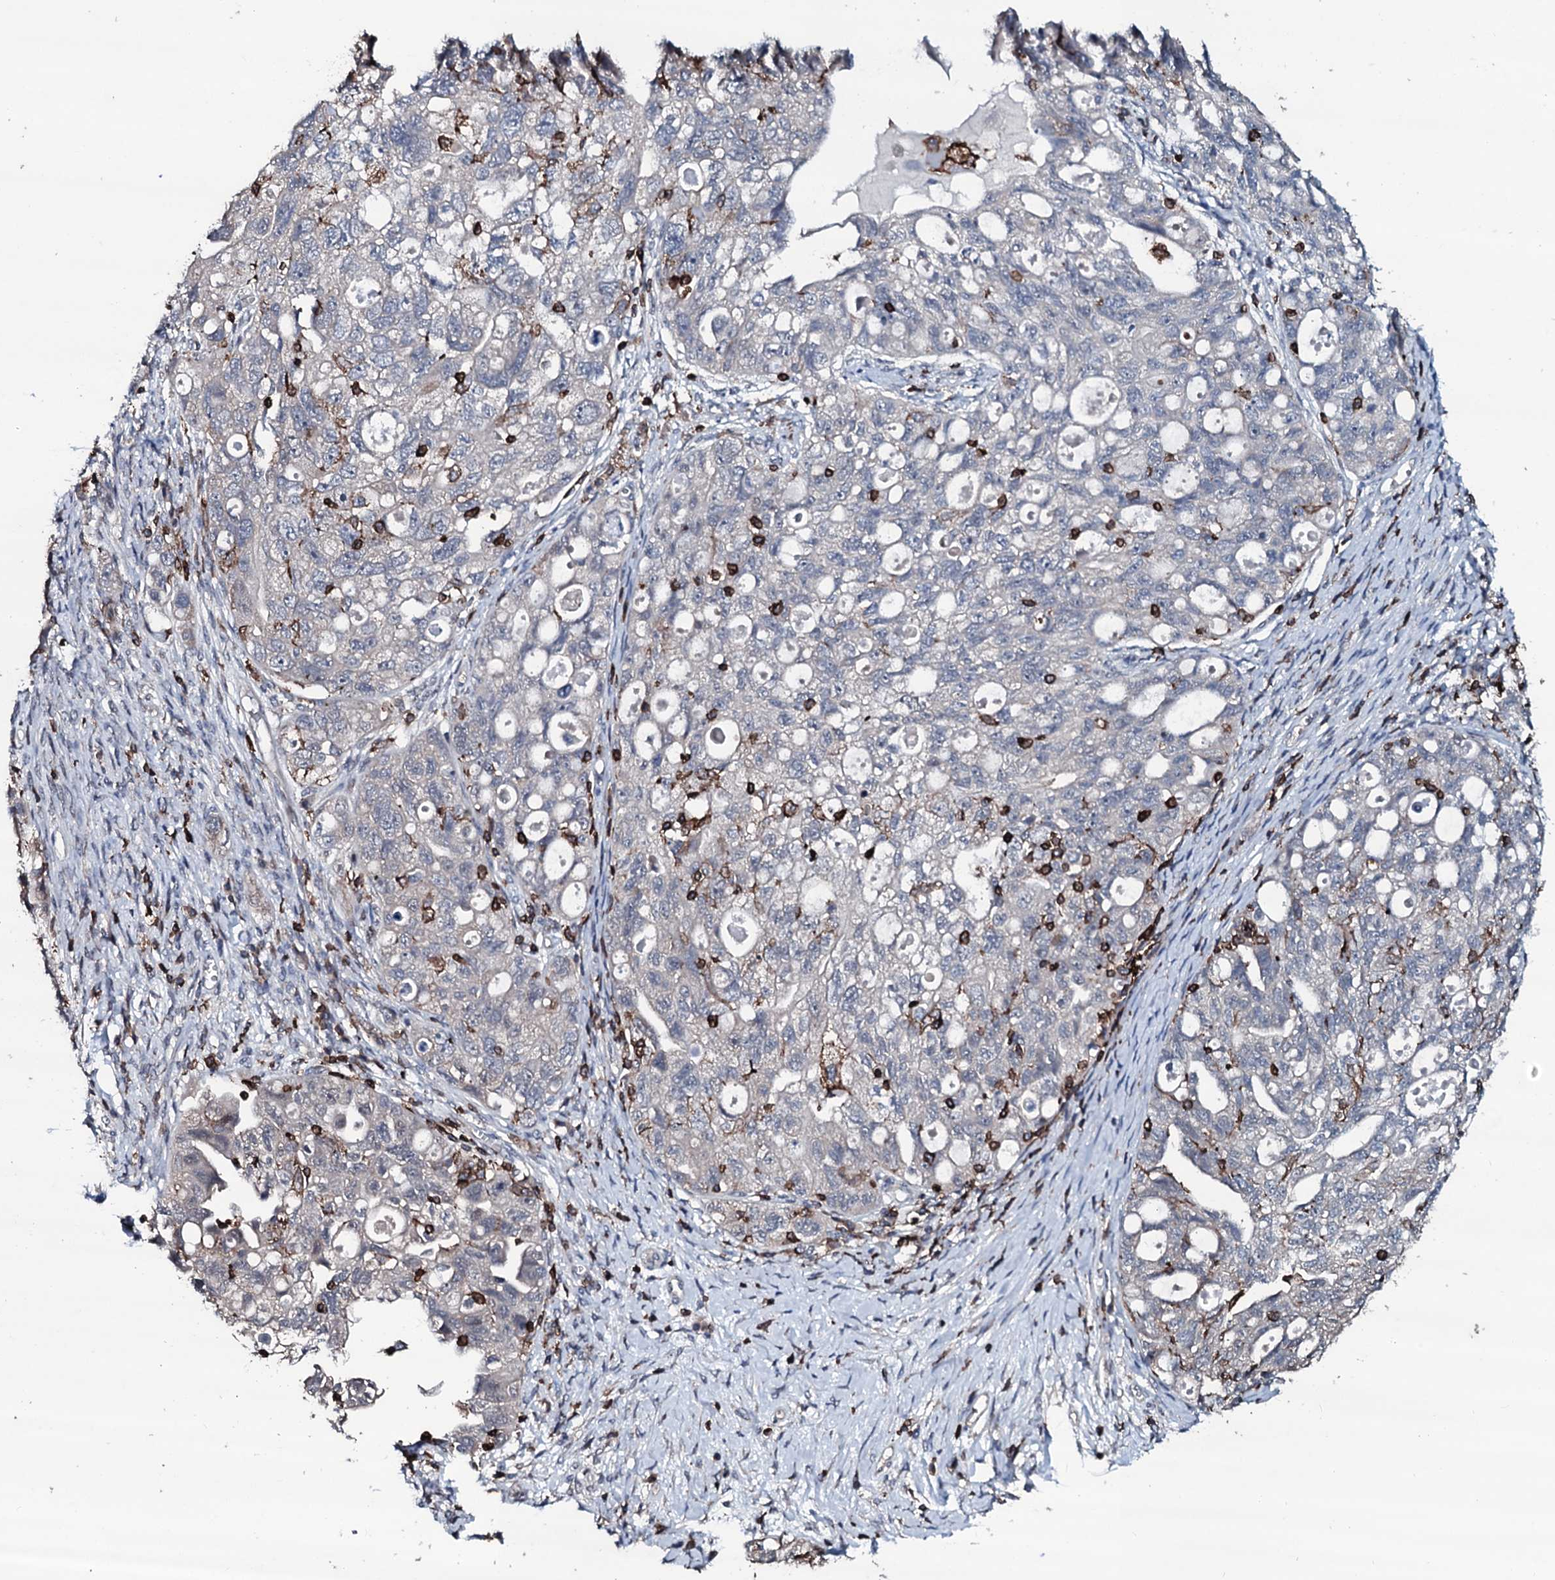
{"staining": {"intensity": "negative", "quantity": "none", "location": "none"}, "tissue": "ovarian cancer", "cell_type": "Tumor cells", "image_type": "cancer", "snomed": [{"axis": "morphology", "description": "Carcinoma, NOS"}, {"axis": "morphology", "description": "Cystadenocarcinoma, serous, NOS"}, {"axis": "topography", "description": "Ovary"}], "caption": "A photomicrograph of human ovarian cancer is negative for staining in tumor cells. Nuclei are stained in blue.", "gene": "OGFOD2", "patient": {"sex": "female", "age": 69}}